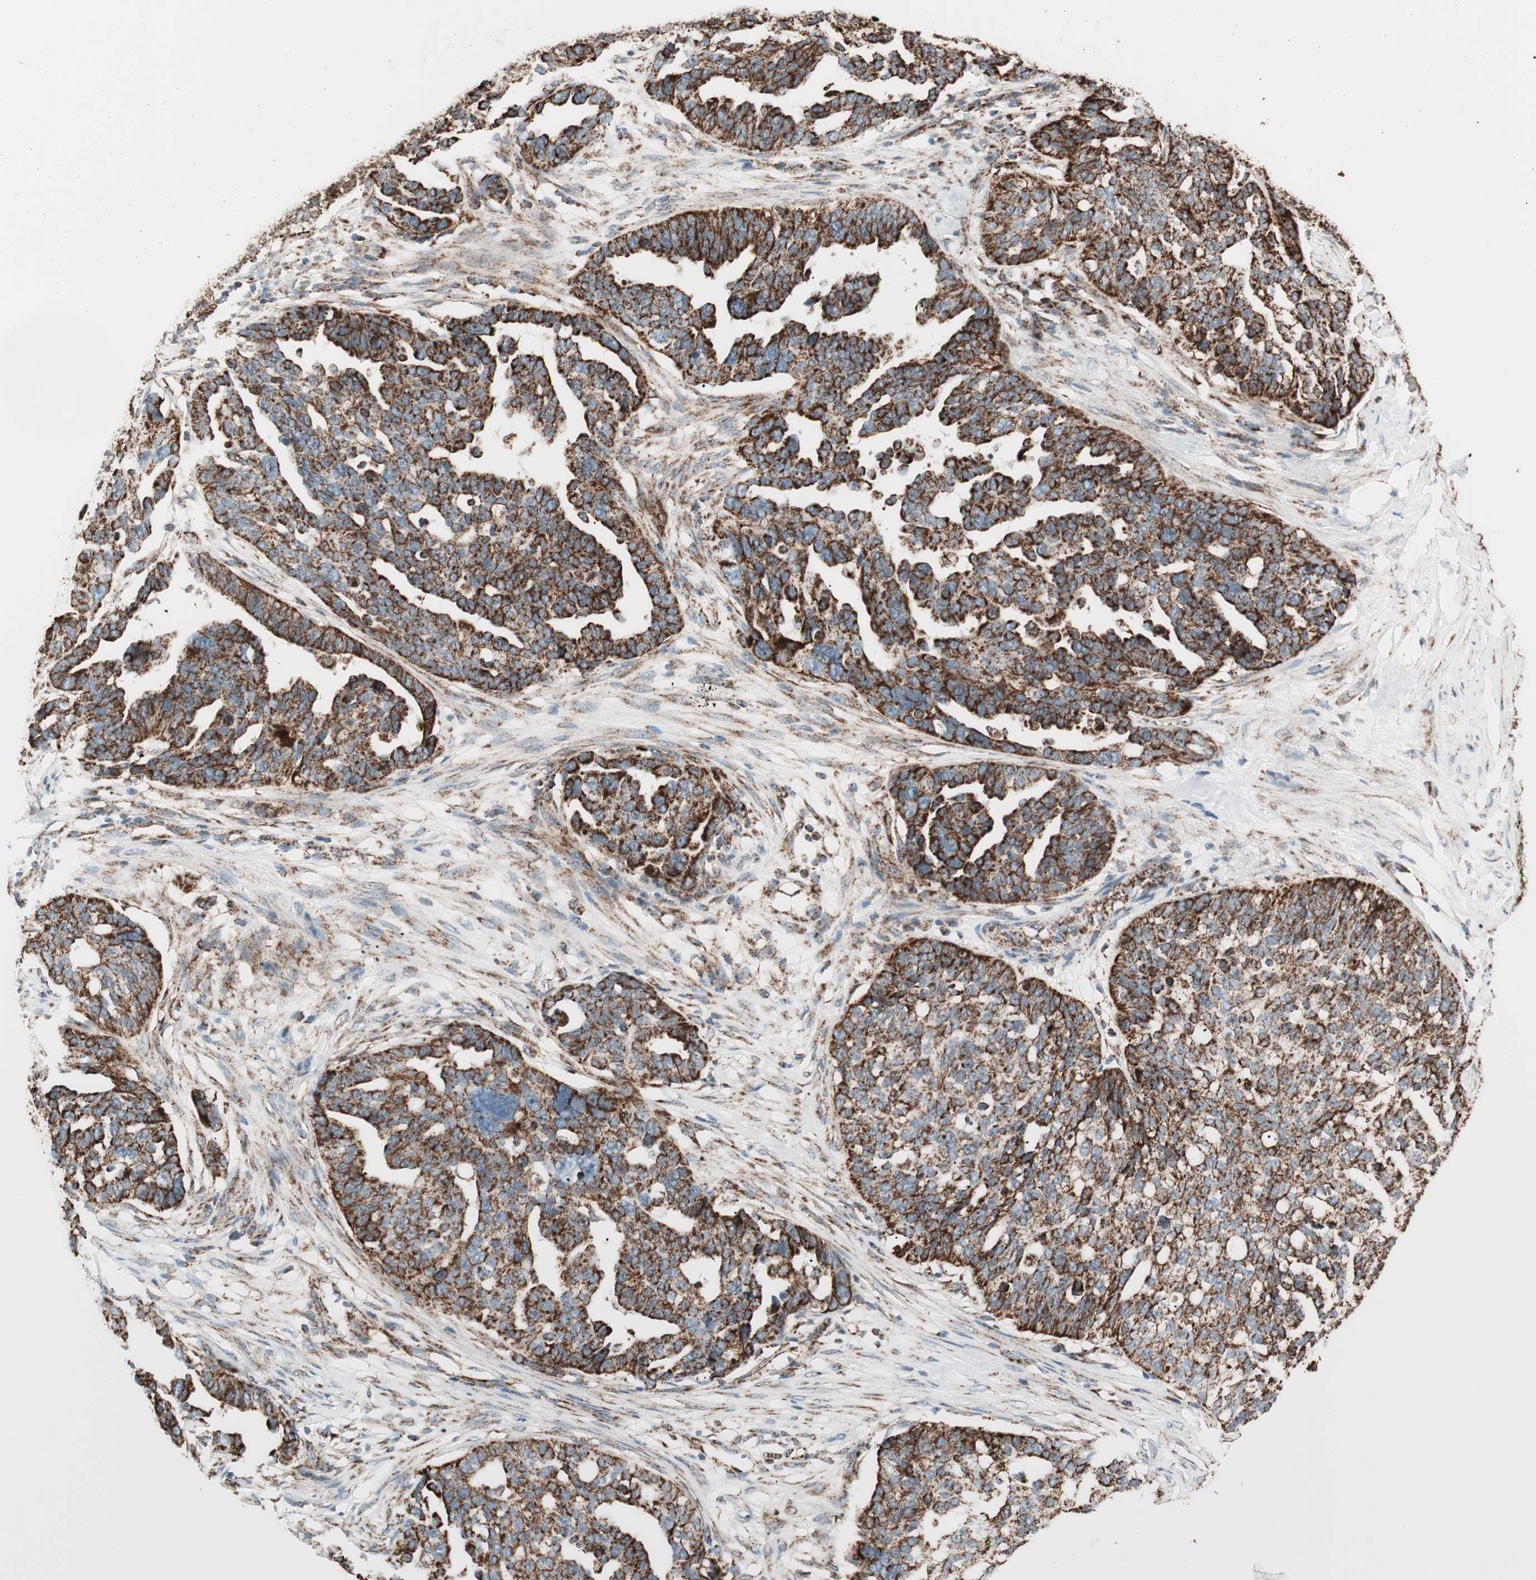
{"staining": {"intensity": "strong", "quantity": ">75%", "location": "cytoplasmic/membranous"}, "tissue": "ovarian cancer", "cell_type": "Tumor cells", "image_type": "cancer", "snomed": [{"axis": "morphology", "description": "Cystadenocarcinoma, serous, NOS"}, {"axis": "topography", "description": "Ovary"}], "caption": "High-magnification brightfield microscopy of serous cystadenocarcinoma (ovarian) stained with DAB (3,3'-diaminobenzidine) (brown) and counterstained with hematoxylin (blue). tumor cells exhibit strong cytoplasmic/membranous positivity is seen in about>75% of cells.", "gene": "TOMM22", "patient": {"sex": "female", "age": 59}}